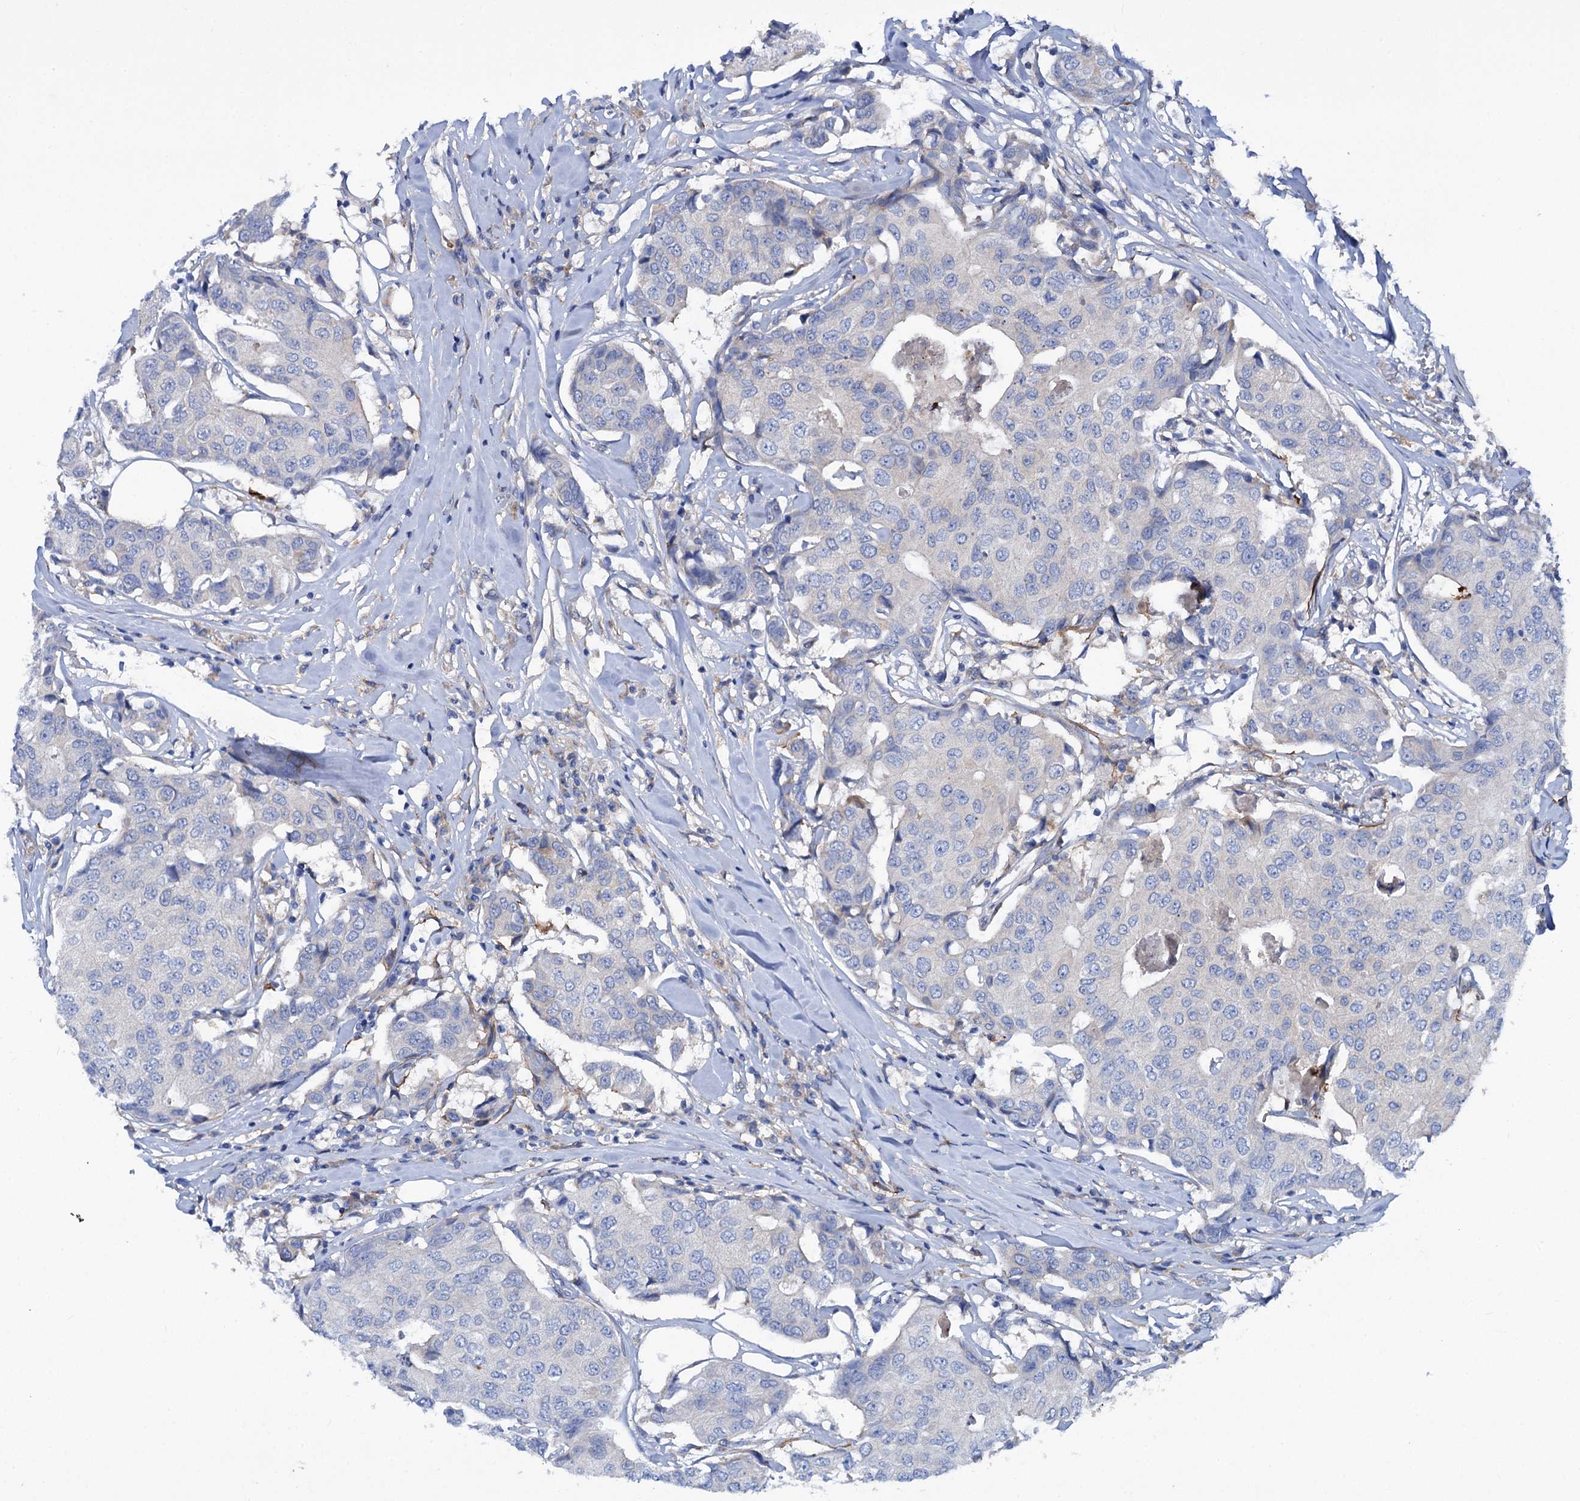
{"staining": {"intensity": "negative", "quantity": "none", "location": "none"}, "tissue": "breast cancer", "cell_type": "Tumor cells", "image_type": "cancer", "snomed": [{"axis": "morphology", "description": "Duct carcinoma"}, {"axis": "topography", "description": "Breast"}], "caption": "This is an immunohistochemistry histopathology image of breast cancer (infiltrating ductal carcinoma). There is no expression in tumor cells.", "gene": "TRIM55", "patient": {"sex": "female", "age": 80}}